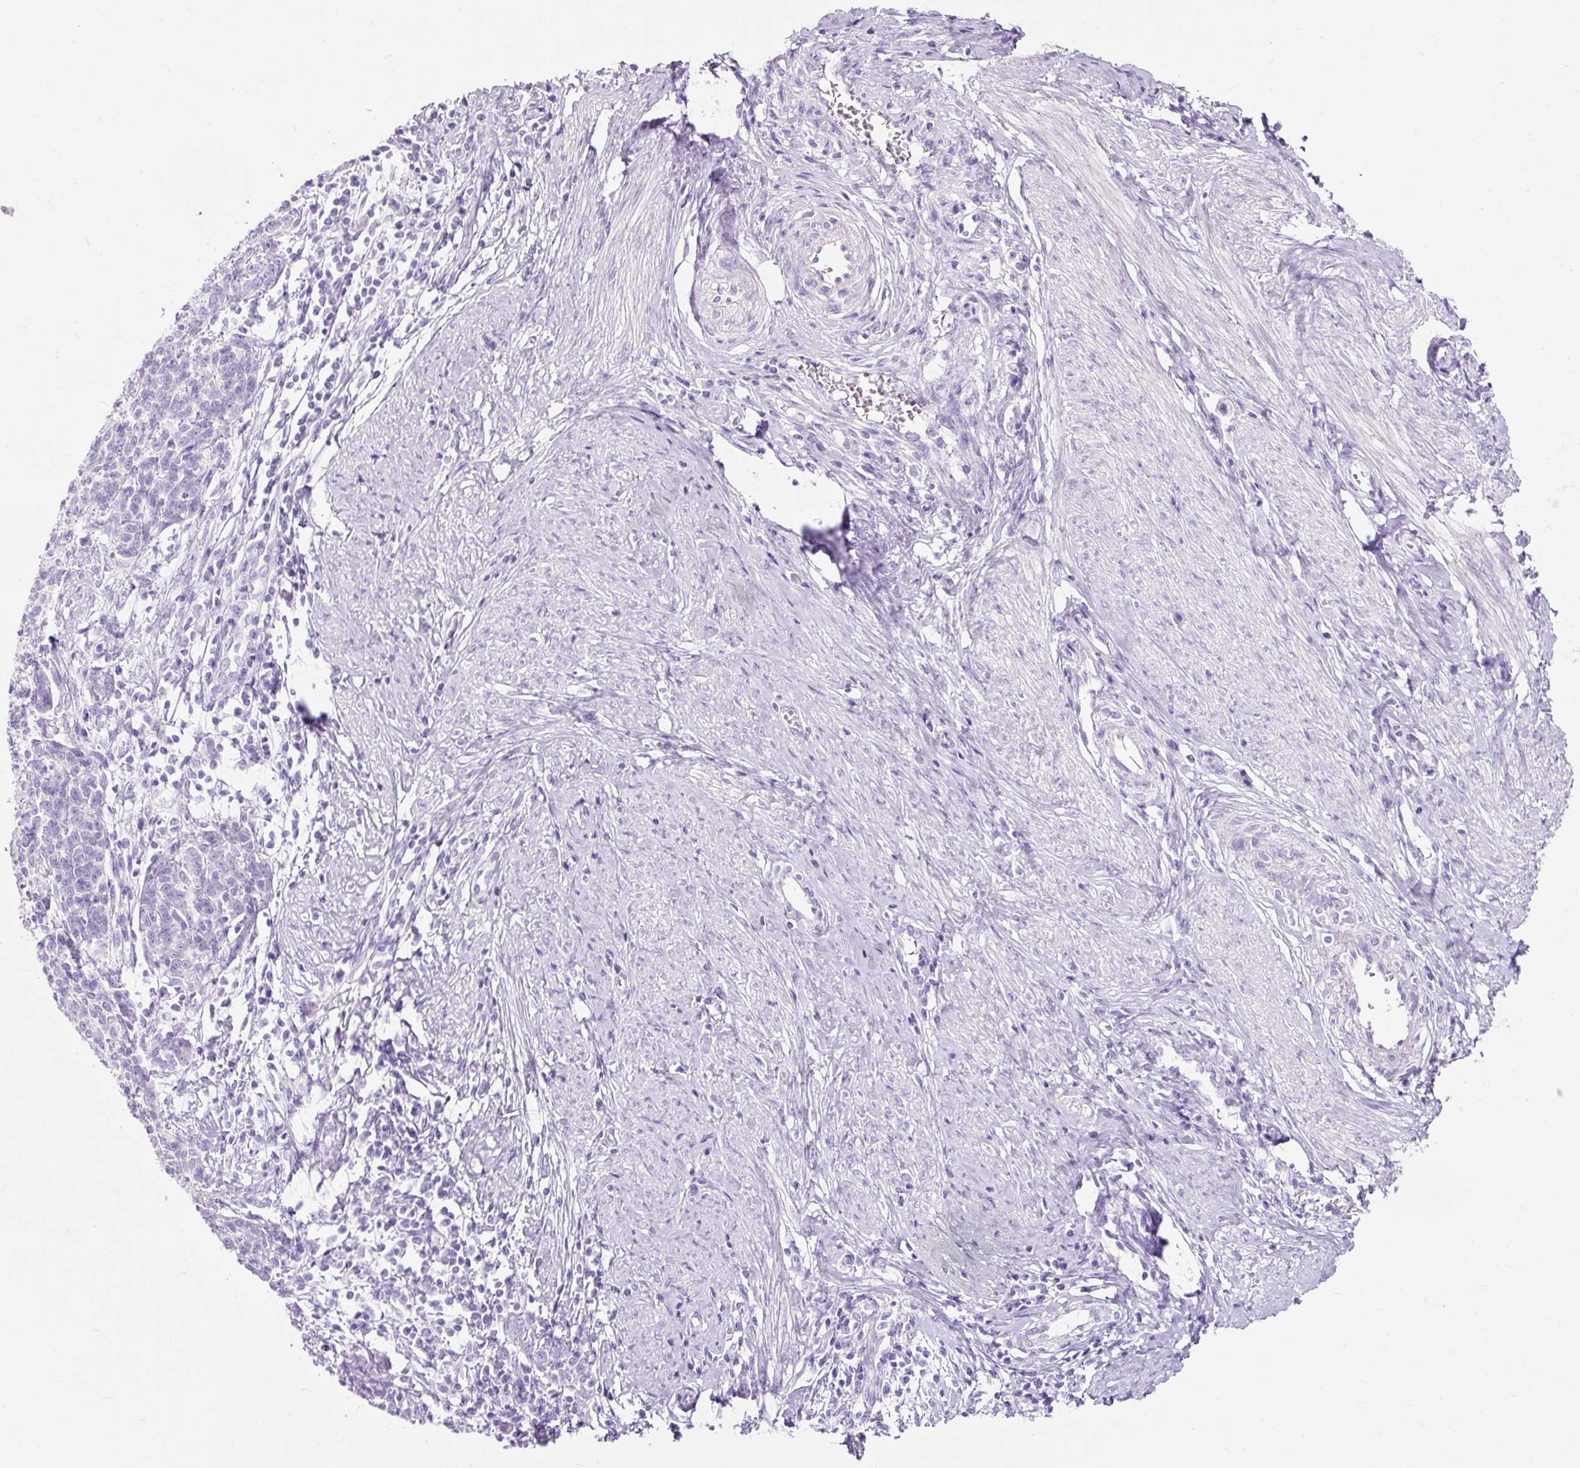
{"staining": {"intensity": "negative", "quantity": "none", "location": "none"}, "tissue": "cervical cancer", "cell_type": "Tumor cells", "image_type": "cancer", "snomed": [{"axis": "morphology", "description": "Squamous cell carcinoma, NOS"}, {"axis": "topography", "description": "Cervix"}], "caption": "Immunohistochemistry photomicrograph of neoplastic tissue: cervical cancer stained with DAB exhibits no significant protein staining in tumor cells.", "gene": "CLDN25", "patient": {"sex": "female", "age": 39}}